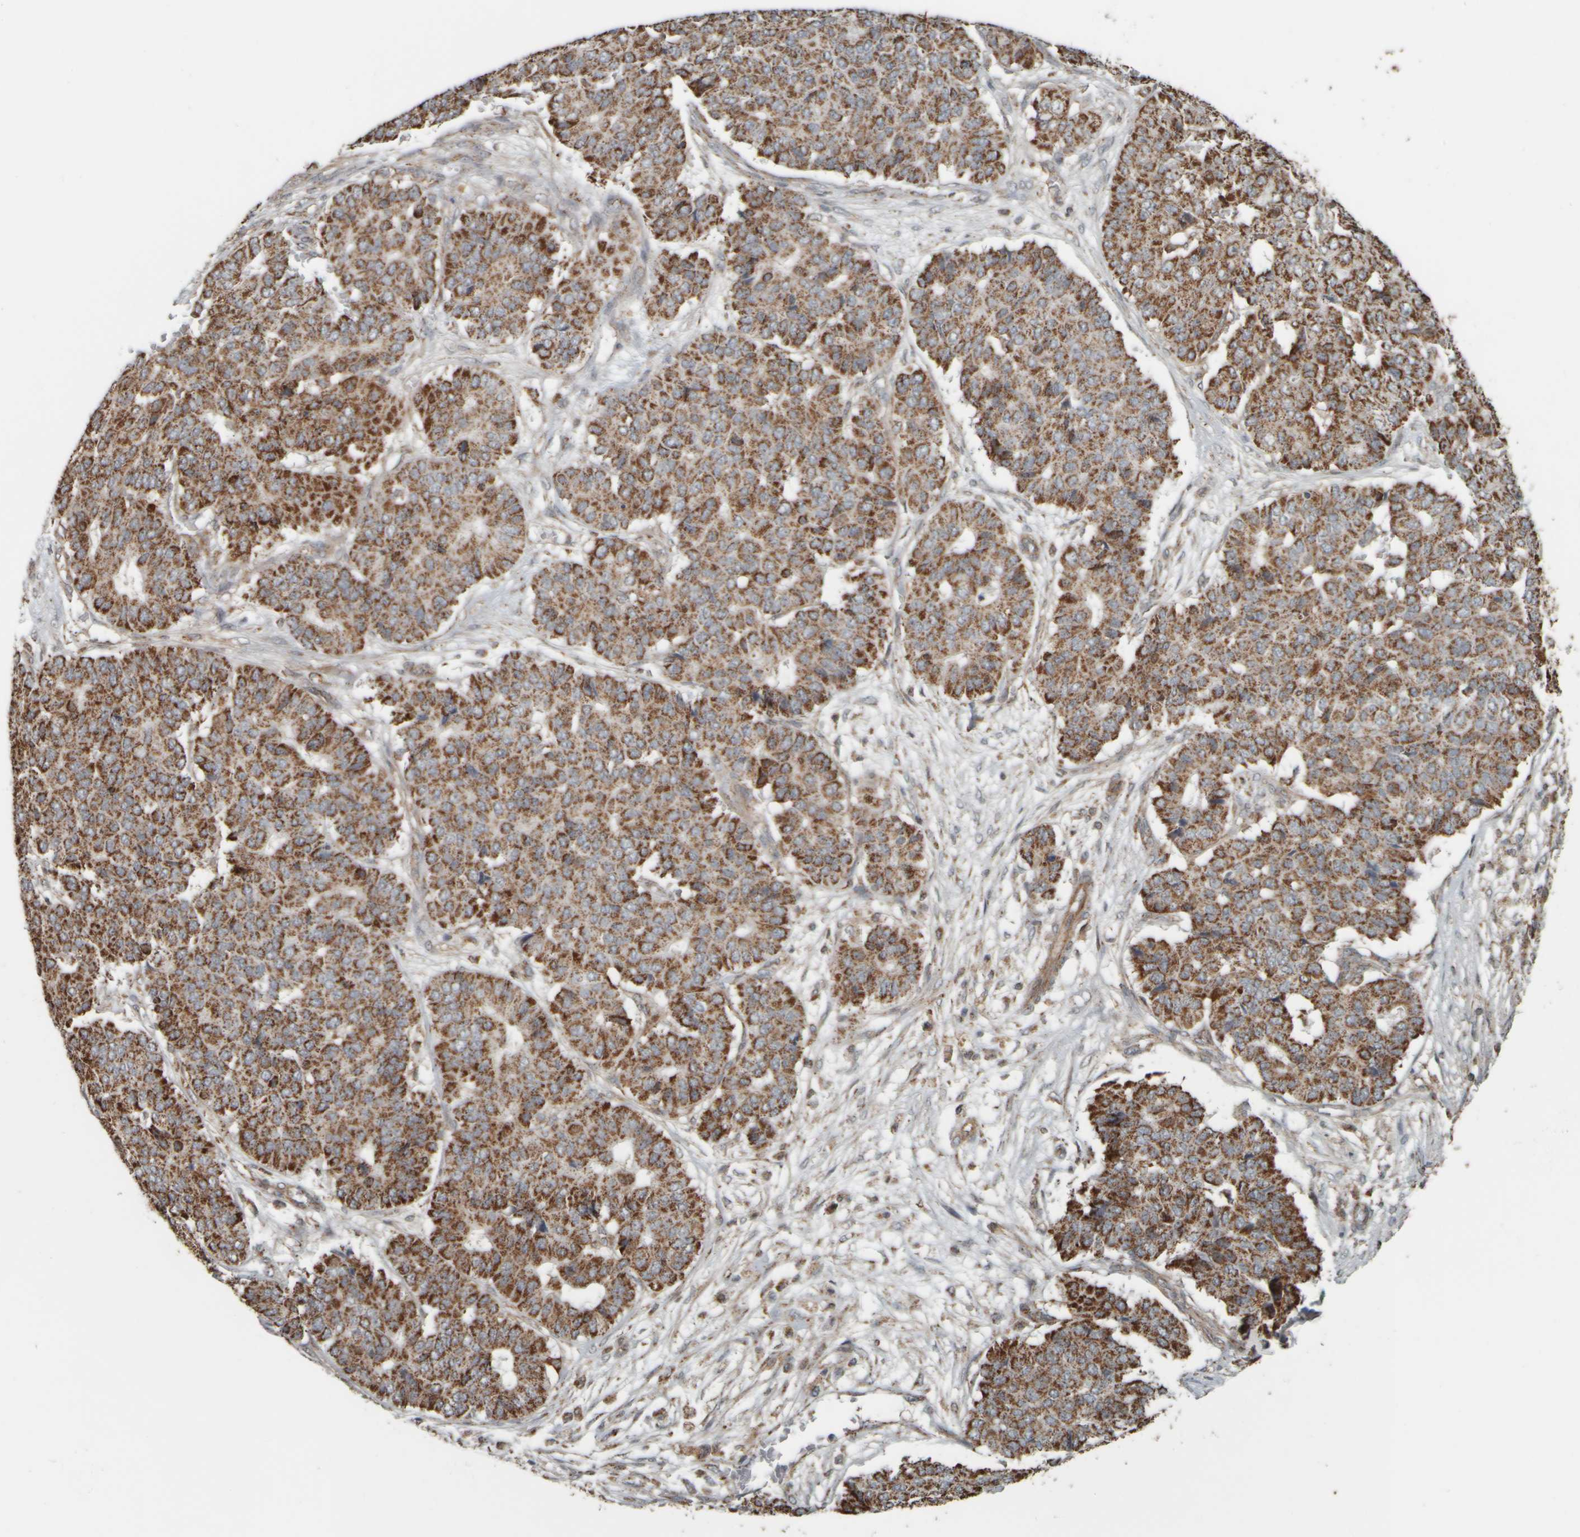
{"staining": {"intensity": "strong", "quantity": ">75%", "location": "cytoplasmic/membranous"}, "tissue": "pancreatic cancer", "cell_type": "Tumor cells", "image_type": "cancer", "snomed": [{"axis": "morphology", "description": "Adenocarcinoma, NOS"}, {"axis": "topography", "description": "Pancreas"}], "caption": "A high-resolution image shows immunohistochemistry (IHC) staining of pancreatic cancer, which reveals strong cytoplasmic/membranous expression in about >75% of tumor cells.", "gene": "APBB2", "patient": {"sex": "male", "age": 50}}